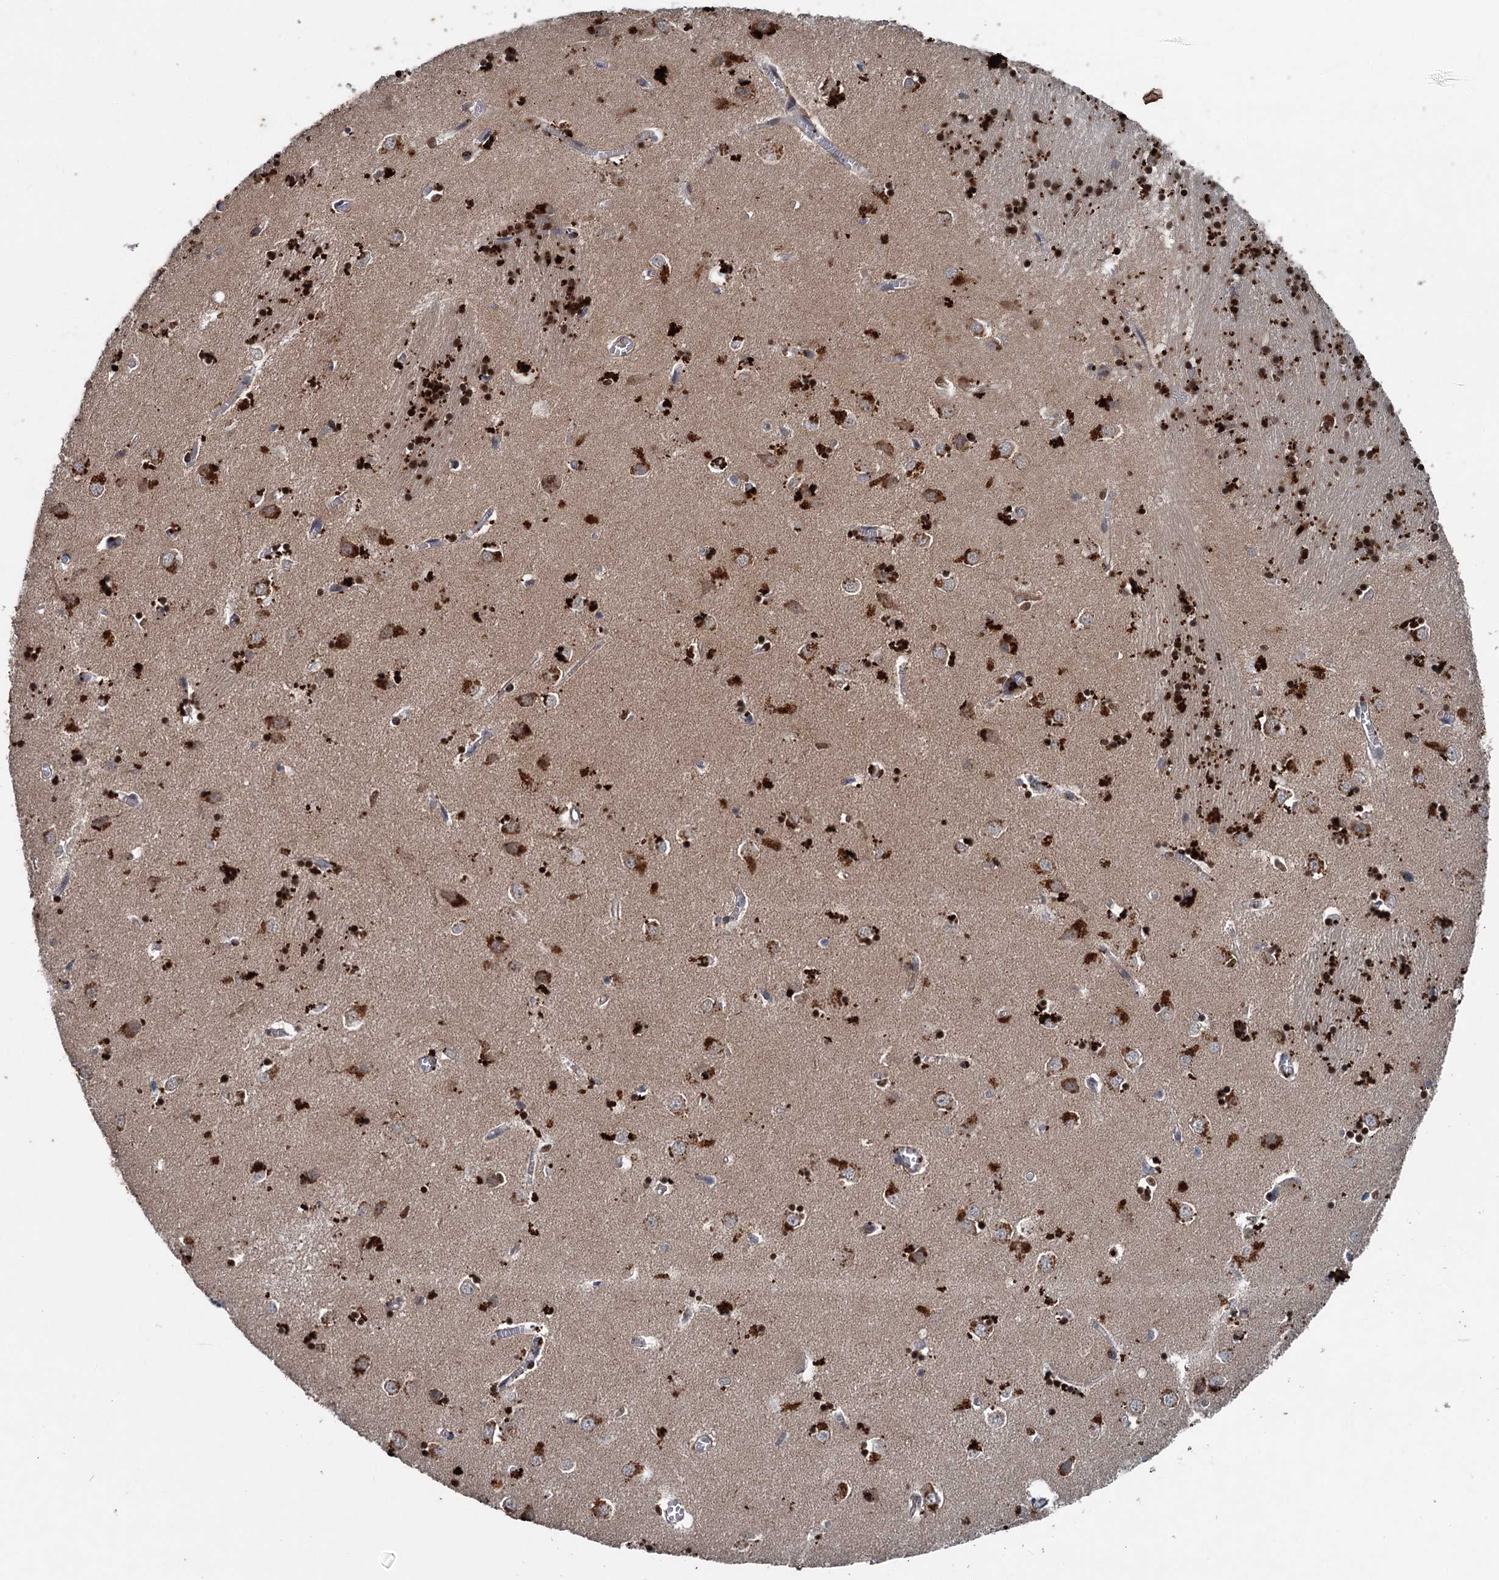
{"staining": {"intensity": "strong", "quantity": "<25%", "location": "cytoplasmic/membranous"}, "tissue": "caudate", "cell_type": "Glial cells", "image_type": "normal", "snomed": [{"axis": "morphology", "description": "Normal tissue, NOS"}, {"axis": "topography", "description": "Lateral ventricle wall"}], "caption": "The photomicrograph displays immunohistochemical staining of unremarkable caudate. There is strong cytoplasmic/membranous expression is appreciated in about <25% of glial cells. The protein is shown in brown color, while the nuclei are stained blue.", "gene": "N4BP2L2", "patient": {"sex": "male", "age": 37}}